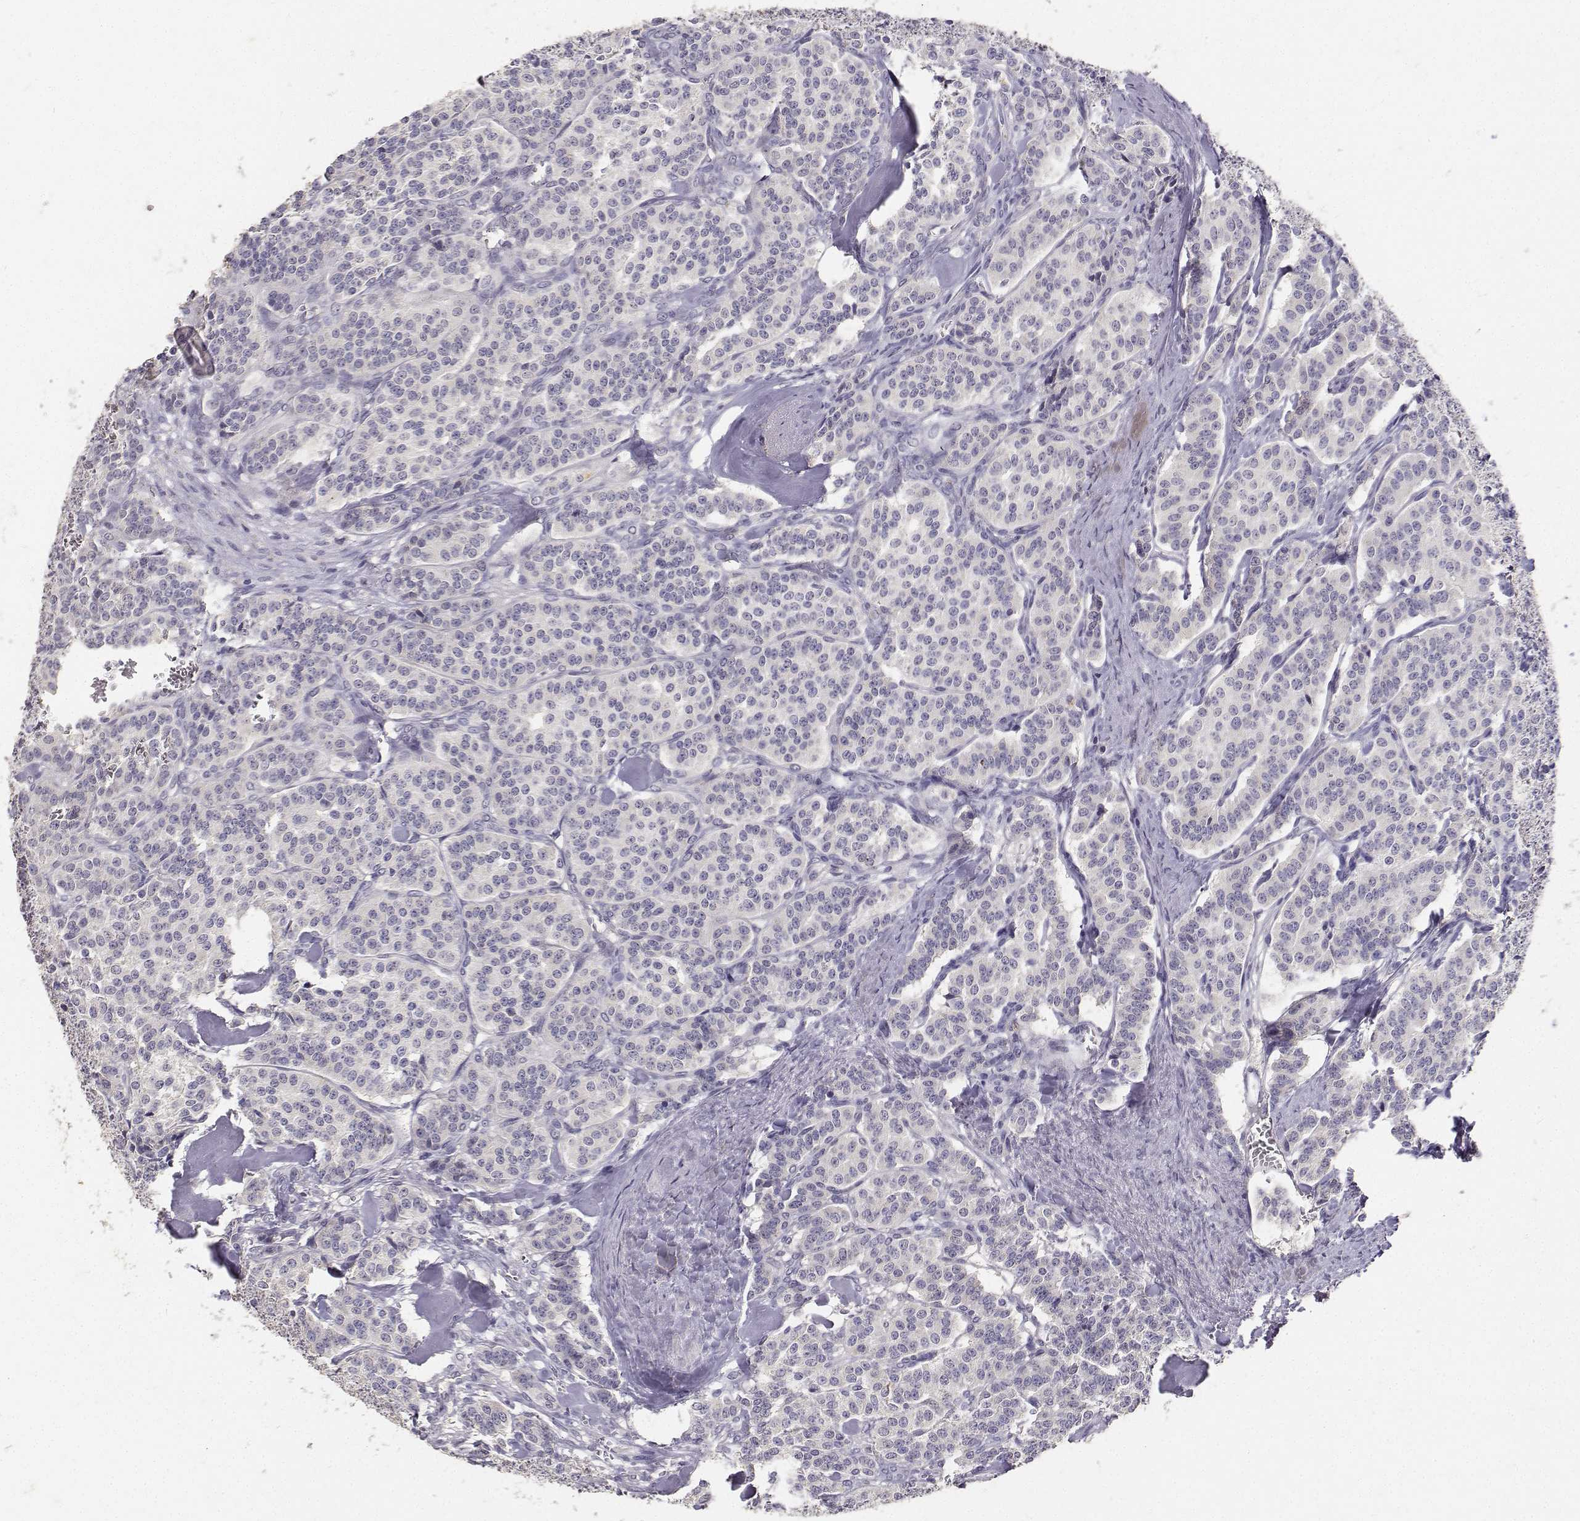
{"staining": {"intensity": "negative", "quantity": "none", "location": "none"}, "tissue": "carcinoid", "cell_type": "Tumor cells", "image_type": "cancer", "snomed": [{"axis": "morphology", "description": "Normal tissue, NOS"}, {"axis": "morphology", "description": "Carcinoid, malignant, NOS"}, {"axis": "topography", "description": "Lung"}], "caption": "The image demonstrates no significant staining in tumor cells of malignant carcinoid.", "gene": "PAEP", "patient": {"sex": "female", "age": 46}}